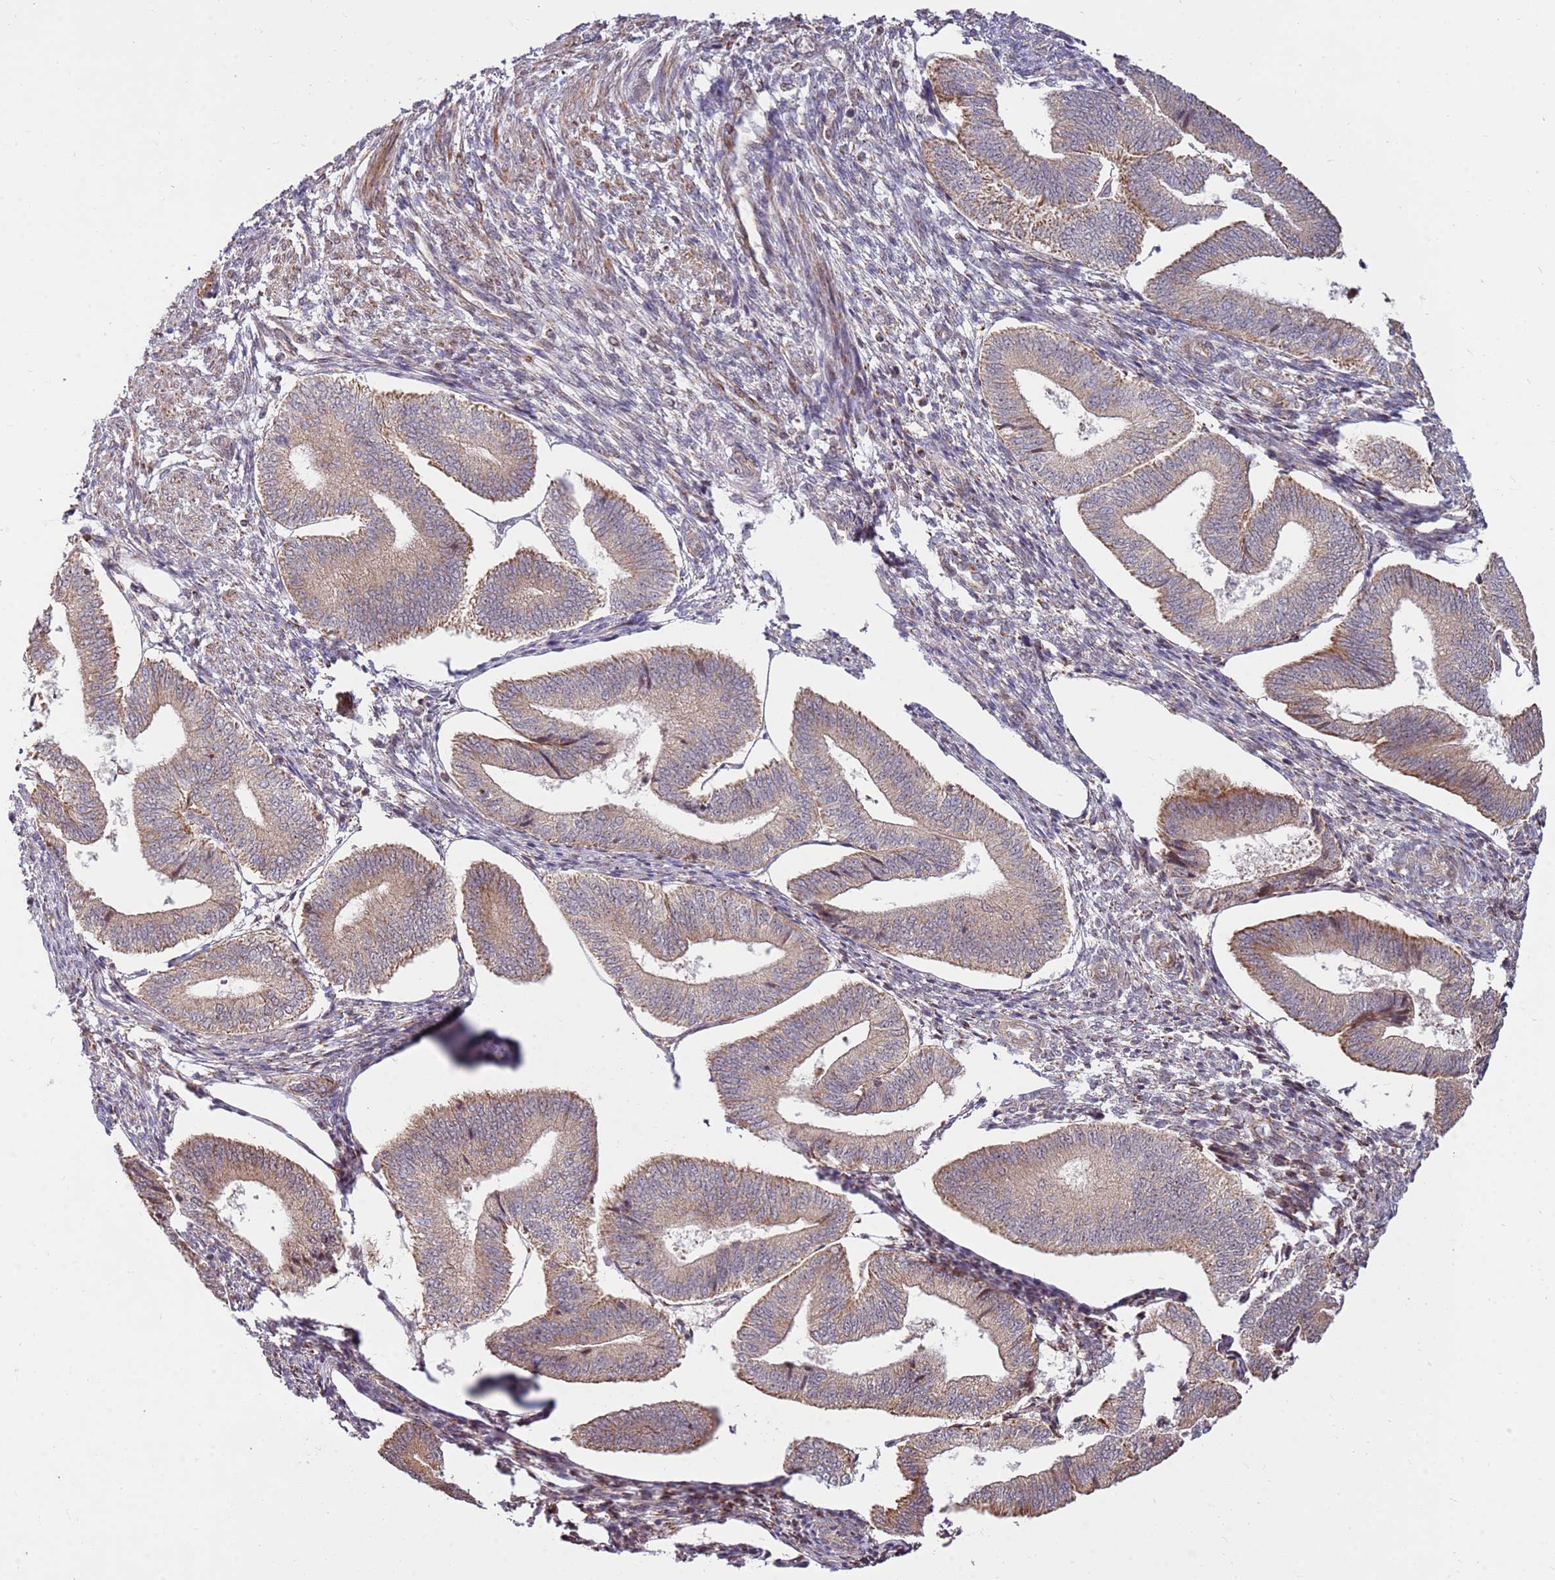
{"staining": {"intensity": "weak", "quantity": "25%-75%", "location": "cytoplasmic/membranous"}, "tissue": "endometrium", "cell_type": "Cells in endometrial stroma", "image_type": "normal", "snomed": [{"axis": "morphology", "description": "Normal tissue, NOS"}, {"axis": "topography", "description": "Endometrium"}], "caption": "Immunohistochemical staining of normal human endometrium demonstrates 25%-75% levels of weak cytoplasmic/membranous protein staining in about 25%-75% of cells in endometrial stroma. The staining was performed using DAB, with brown indicating positive protein expression. Nuclei are stained blue with hematoxylin.", "gene": "KIF25", "patient": {"sex": "female", "age": 34}}